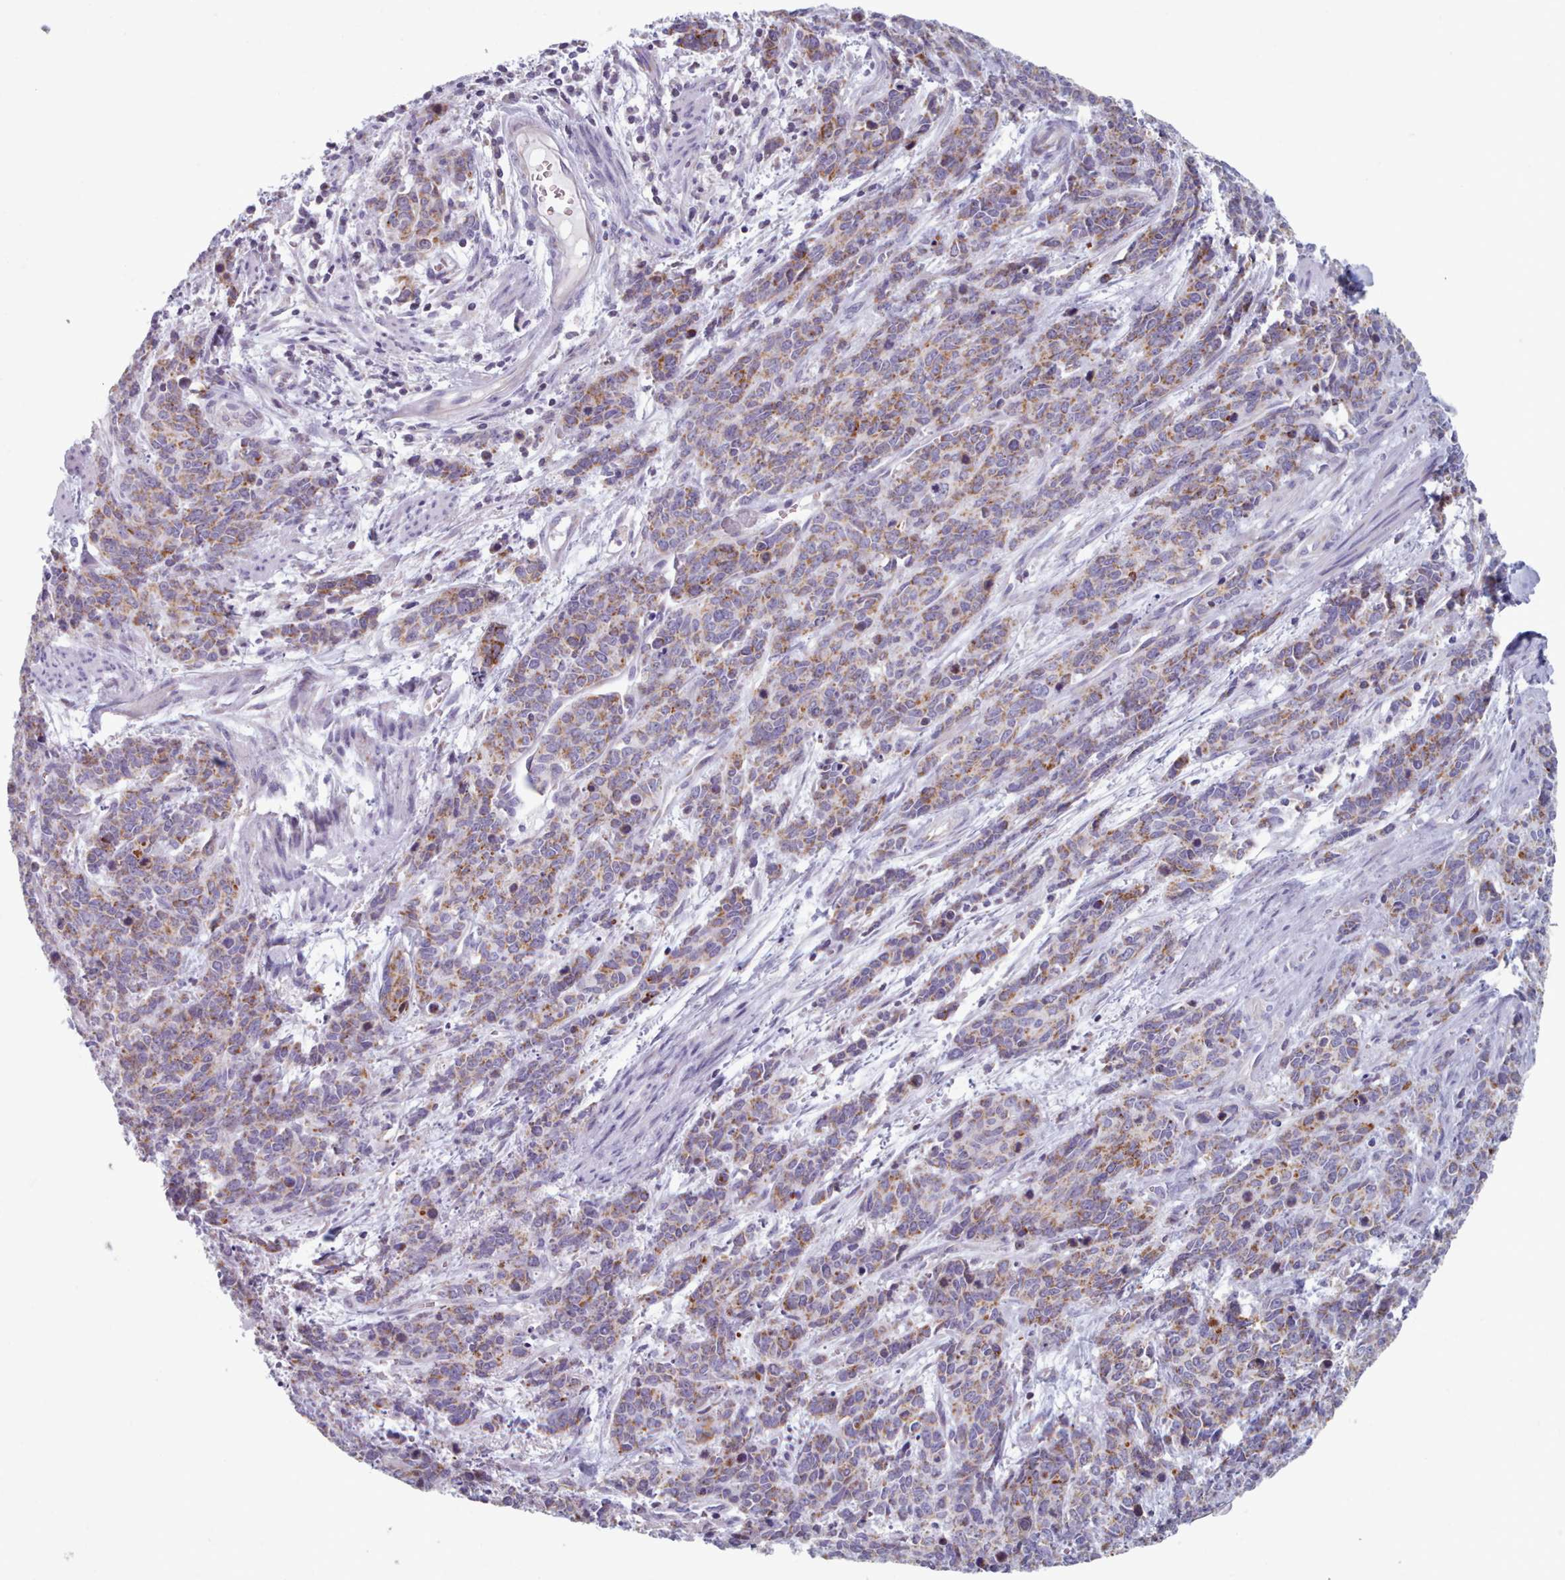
{"staining": {"intensity": "moderate", "quantity": ">75%", "location": "cytoplasmic/membranous"}, "tissue": "cervical cancer", "cell_type": "Tumor cells", "image_type": "cancer", "snomed": [{"axis": "morphology", "description": "Squamous cell carcinoma, NOS"}, {"axis": "topography", "description": "Cervix"}], "caption": "Immunohistochemical staining of cervical squamous cell carcinoma exhibits medium levels of moderate cytoplasmic/membranous protein positivity in approximately >75% of tumor cells.", "gene": "FAM170B", "patient": {"sex": "female", "age": 60}}